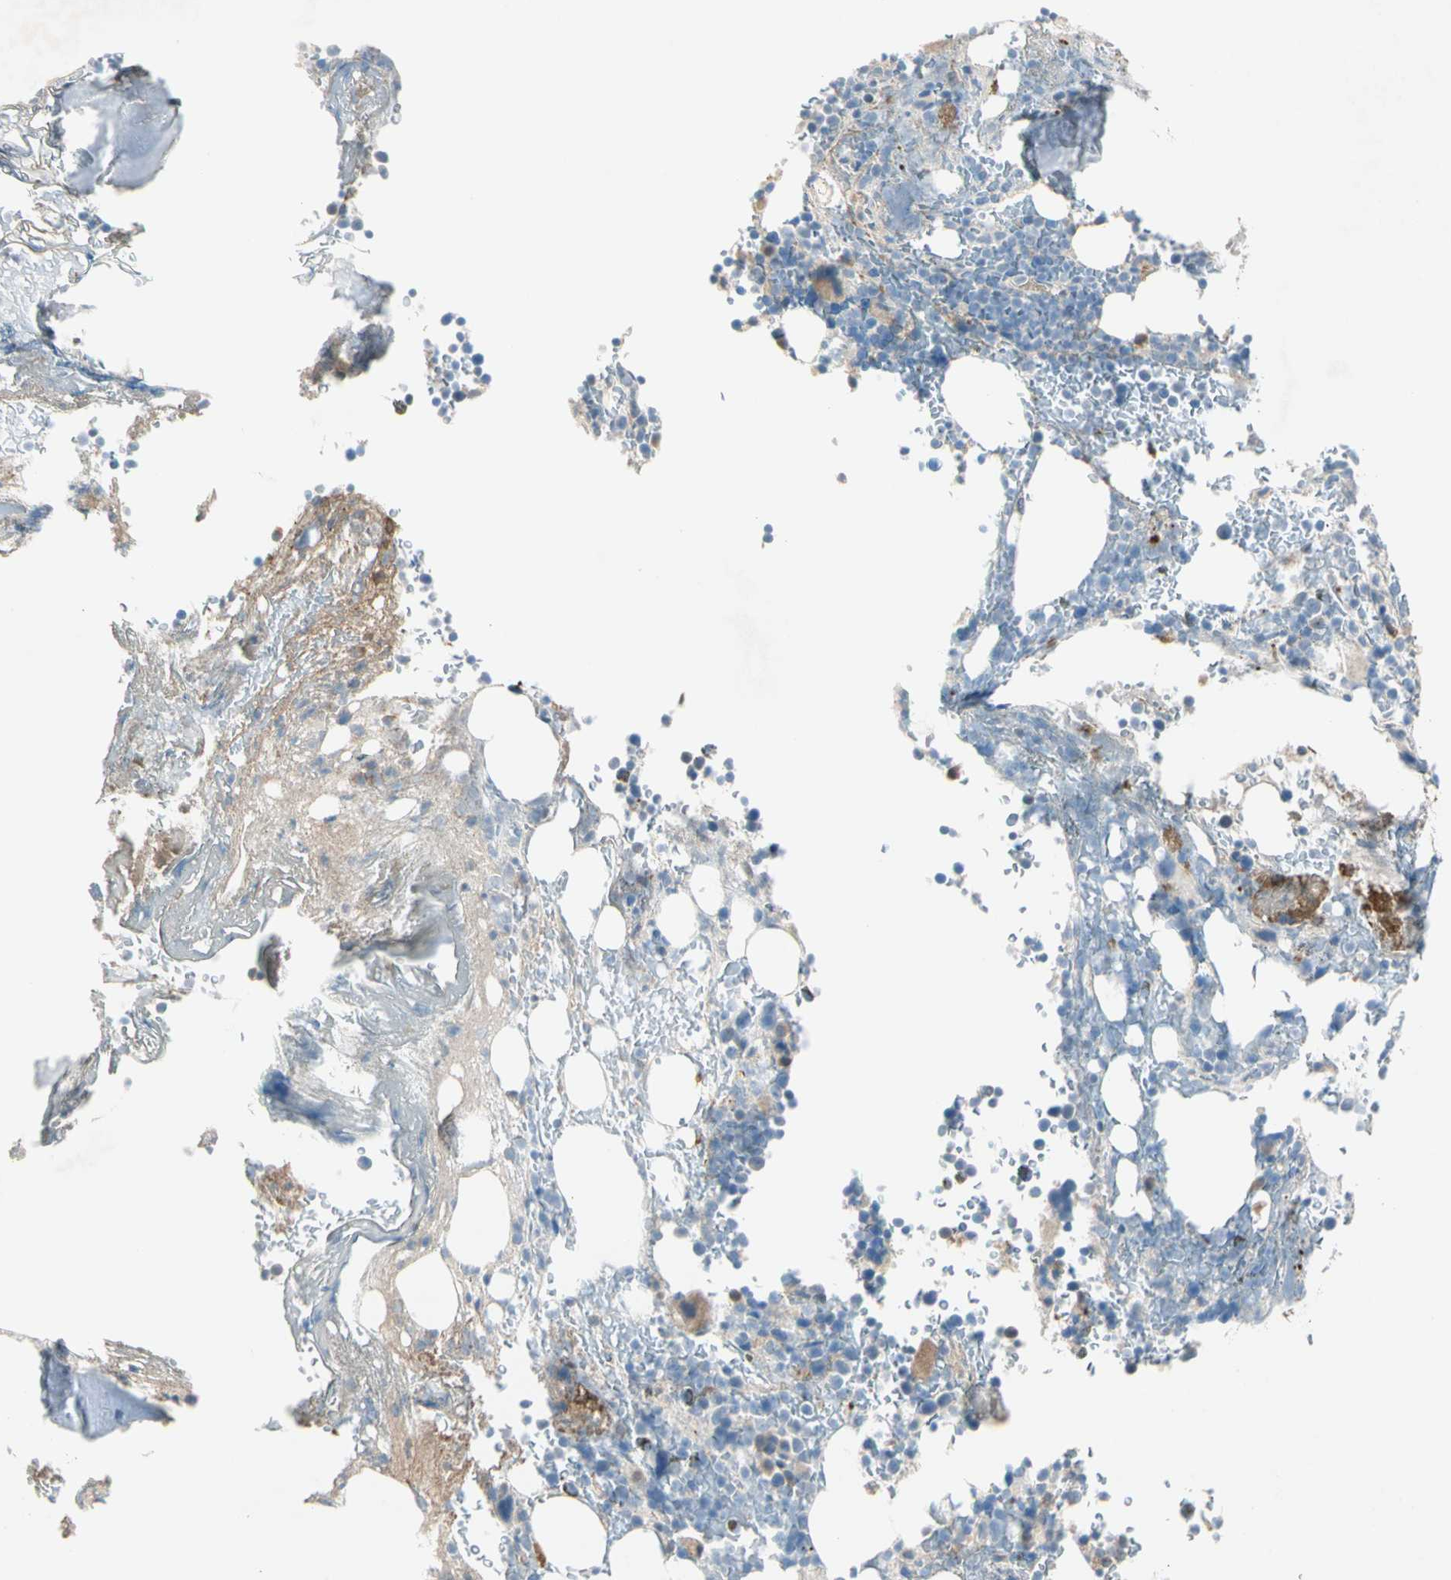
{"staining": {"intensity": "weak", "quantity": "<25%", "location": "cytoplasmic/membranous"}, "tissue": "bone marrow", "cell_type": "Hematopoietic cells", "image_type": "normal", "snomed": [{"axis": "morphology", "description": "Normal tissue, NOS"}, {"axis": "topography", "description": "Bone marrow"}], "caption": "IHC histopathology image of benign bone marrow: human bone marrow stained with DAB displays no significant protein expression in hematopoietic cells.", "gene": "SERPIND1", "patient": {"sex": "female", "age": 73}}